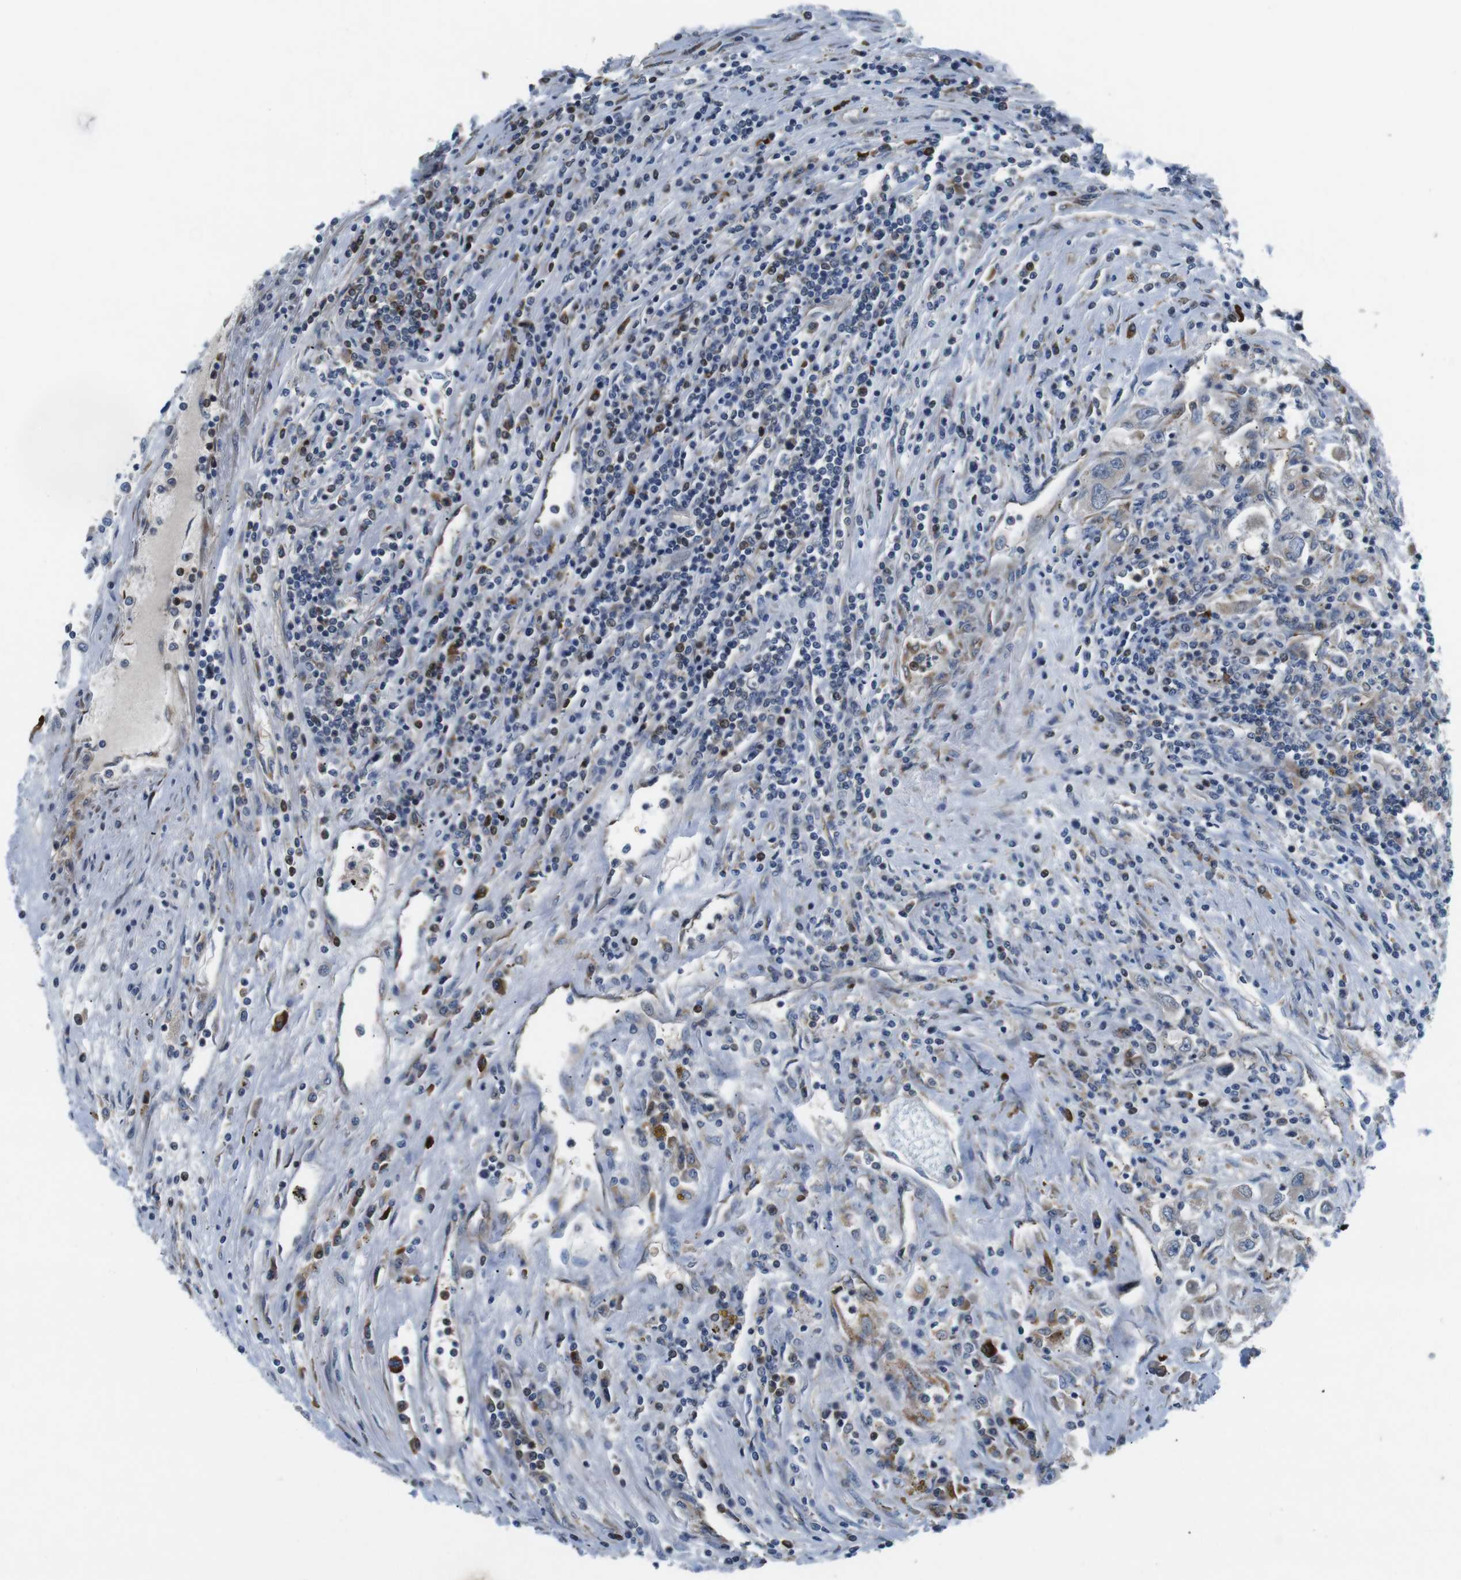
{"staining": {"intensity": "negative", "quantity": "none", "location": "none"}, "tissue": "renal cancer", "cell_type": "Tumor cells", "image_type": "cancer", "snomed": [{"axis": "morphology", "description": "Adenocarcinoma, NOS"}, {"axis": "topography", "description": "Kidney"}], "caption": "Protein analysis of renal adenocarcinoma demonstrates no significant expression in tumor cells.", "gene": "JAK1", "patient": {"sex": "female", "age": 52}}